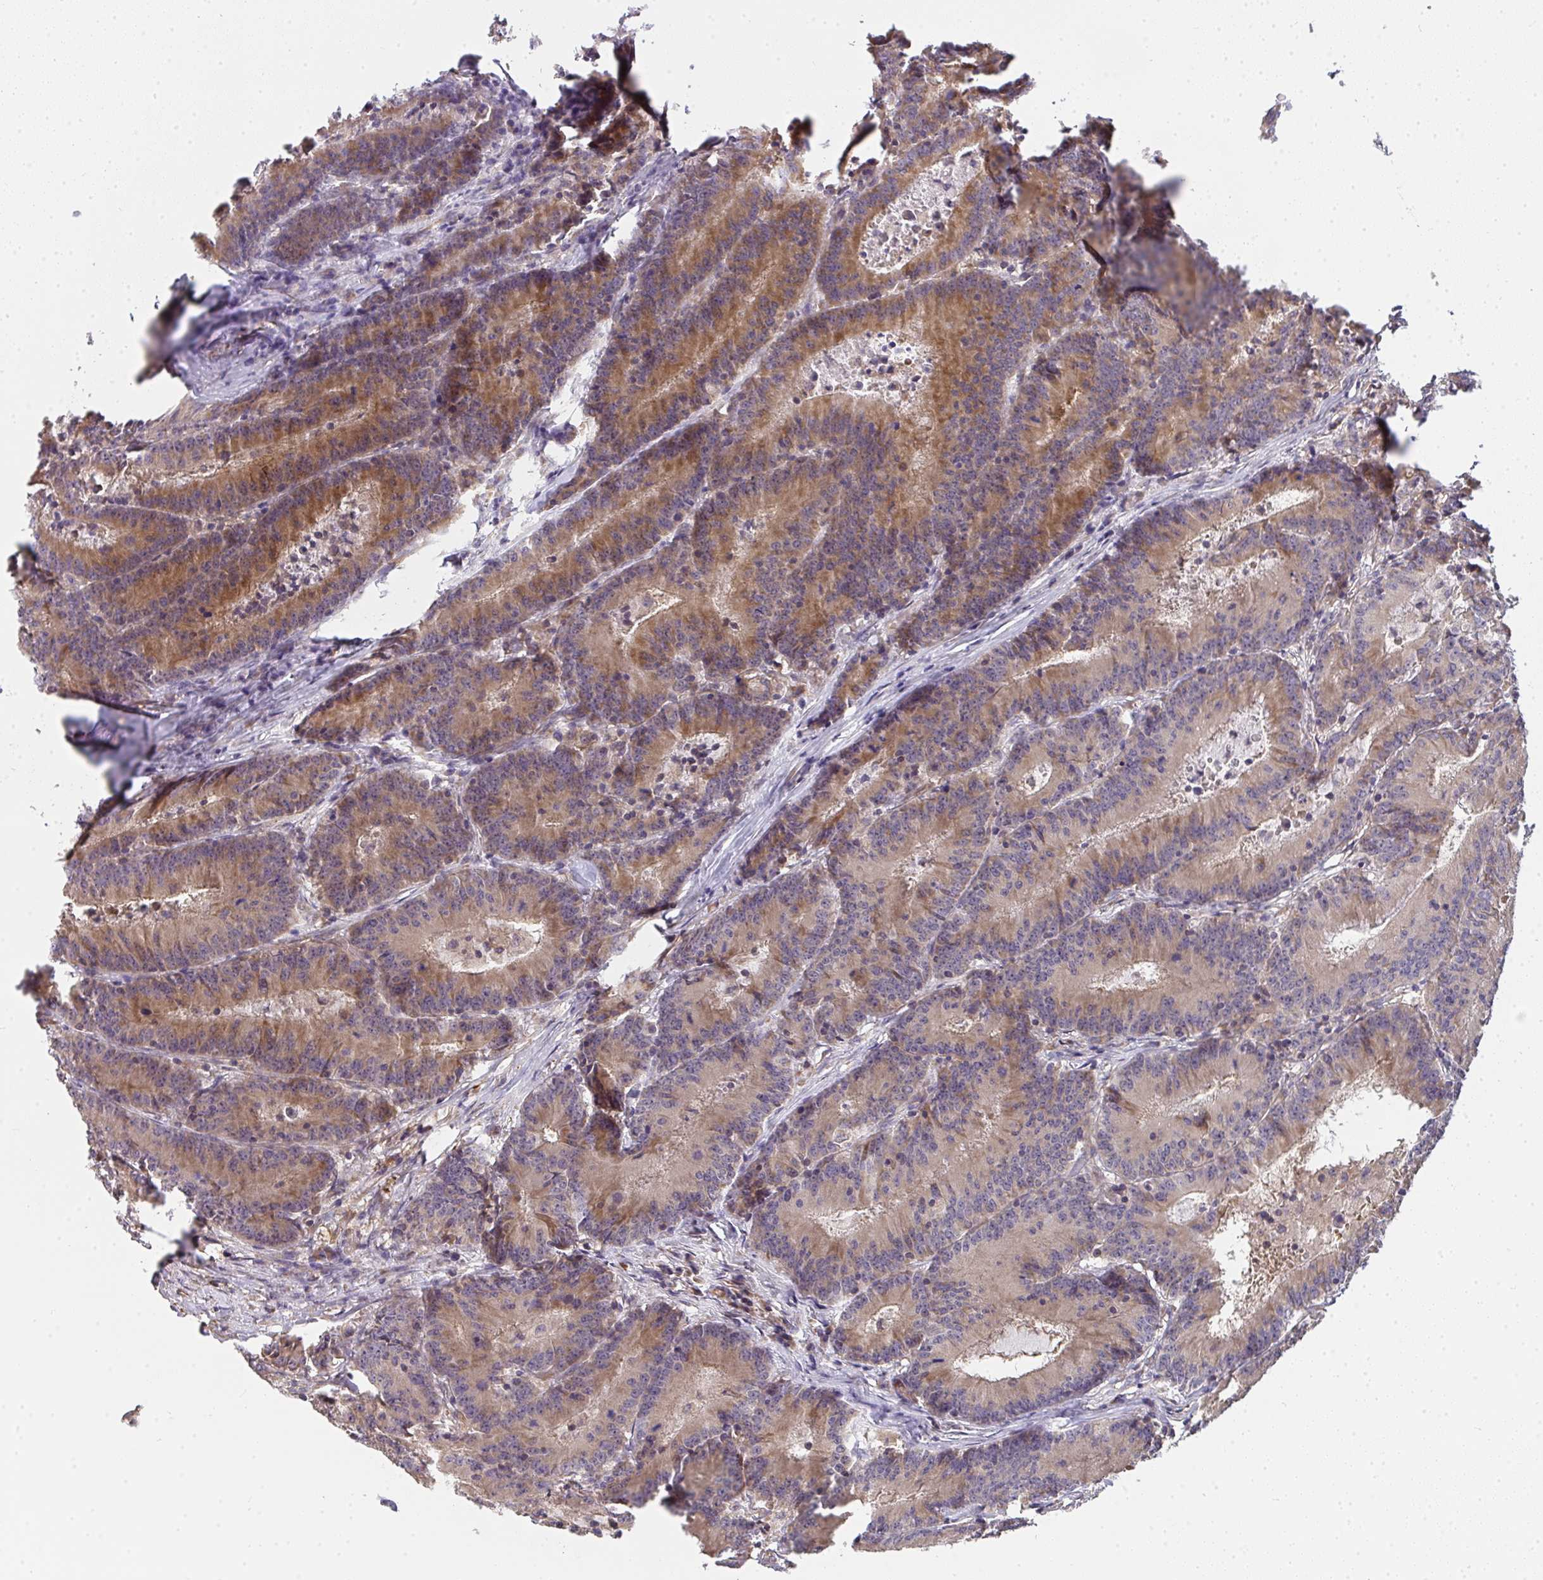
{"staining": {"intensity": "moderate", "quantity": ">75%", "location": "cytoplasmic/membranous"}, "tissue": "colorectal cancer", "cell_type": "Tumor cells", "image_type": "cancer", "snomed": [{"axis": "morphology", "description": "Adenocarcinoma, NOS"}, {"axis": "topography", "description": "Colon"}], "caption": "Brown immunohistochemical staining in human adenocarcinoma (colorectal) shows moderate cytoplasmic/membranous positivity in about >75% of tumor cells. (IHC, brightfield microscopy, high magnification).", "gene": "B4GALT6", "patient": {"sex": "female", "age": 78}}